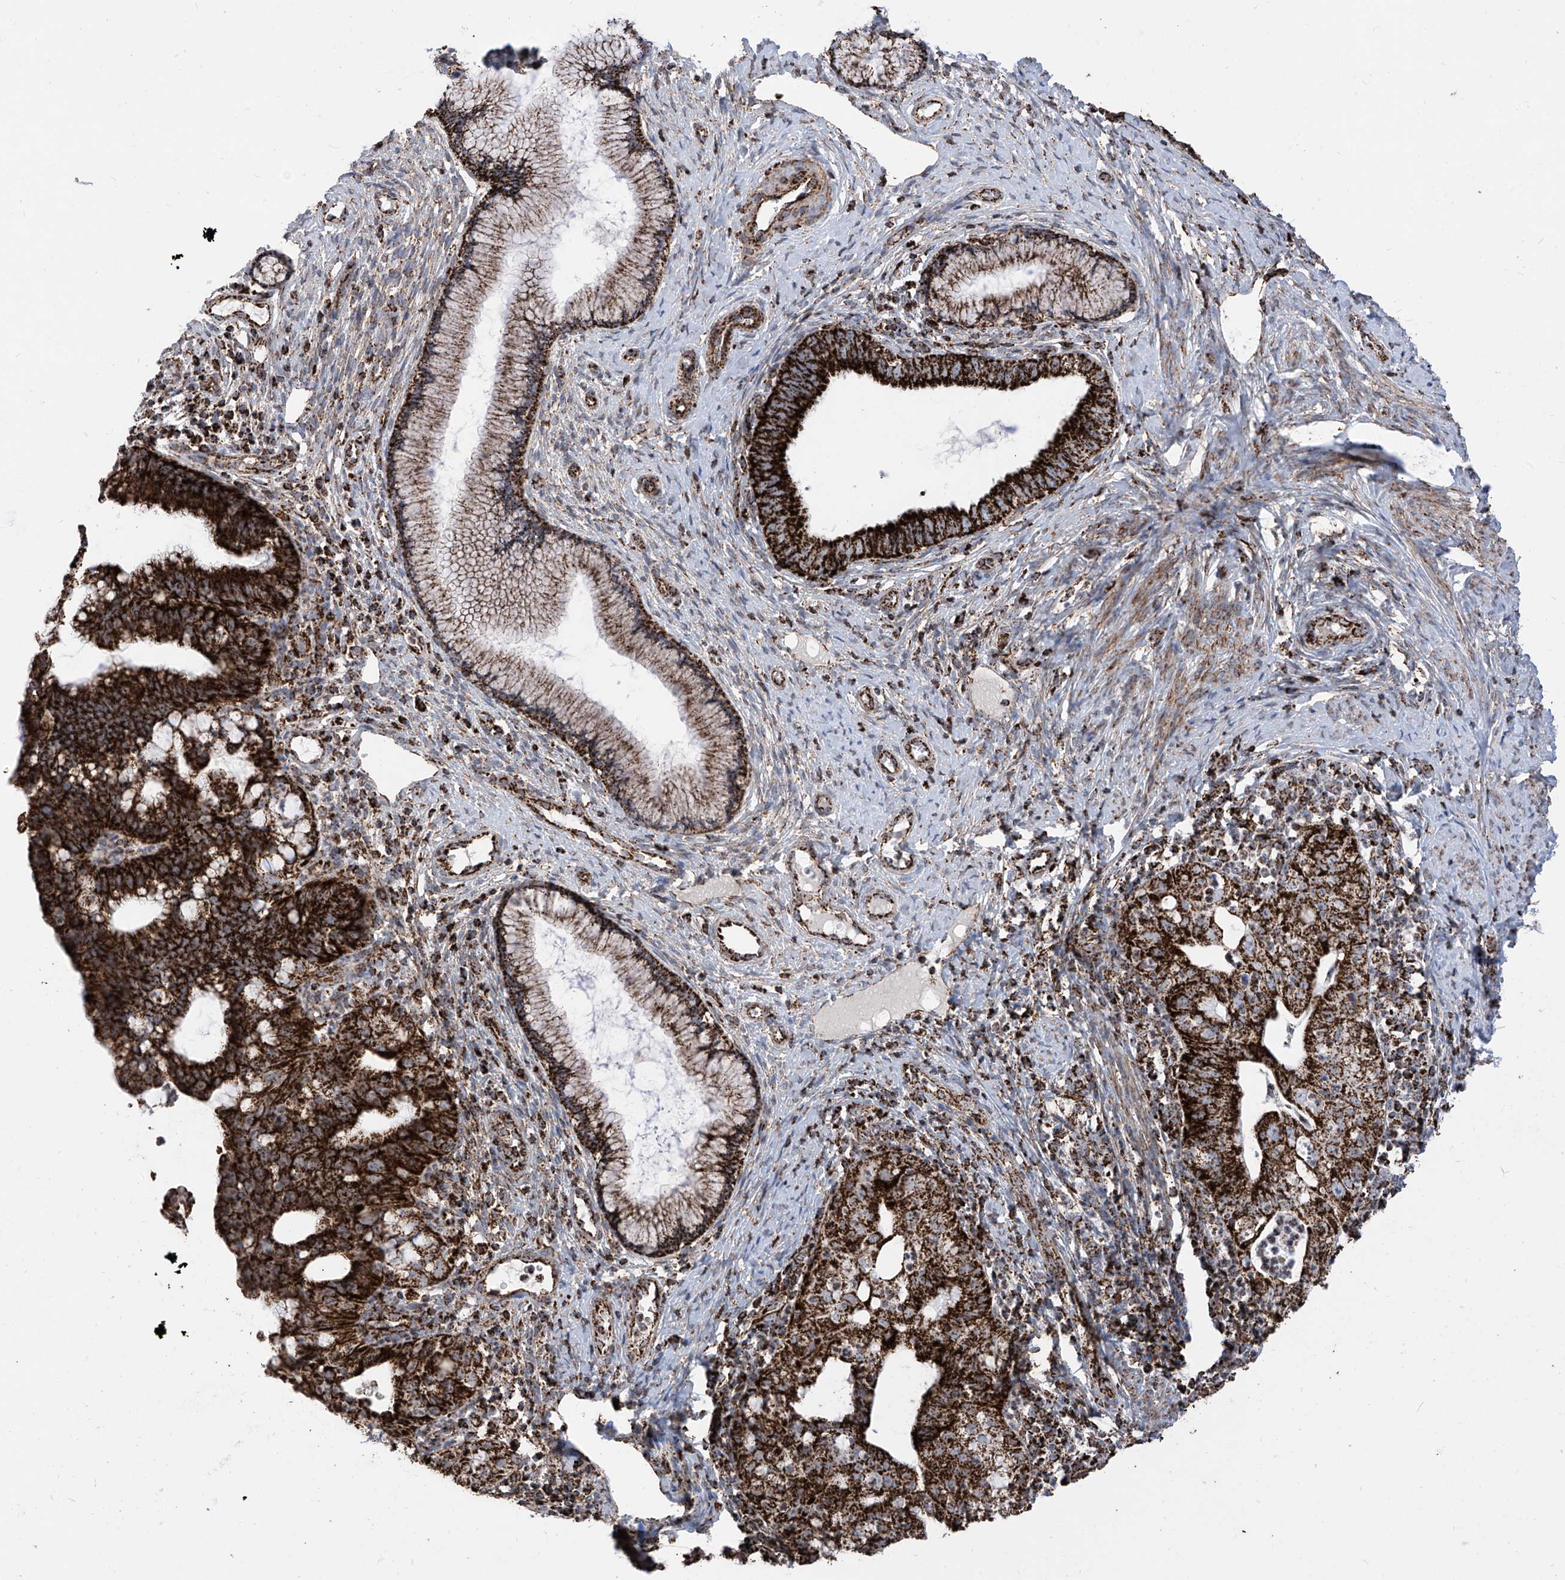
{"staining": {"intensity": "strong", "quantity": ">75%", "location": "cytoplasmic/membranous"}, "tissue": "cervical cancer", "cell_type": "Tumor cells", "image_type": "cancer", "snomed": [{"axis": "morphology", "description": "Adenocarcinoma, NOS"}, {"axis": "topography", "description": "Cervix"}], "caption": "This micrograph reveals IHC staining of human cervical adenocarcinoma, with high strong cytoplasmic/membranous staining in about >75% of tumor cells.", "gene": "COX5B", "patient": {"sex": "female", "age": 36}}